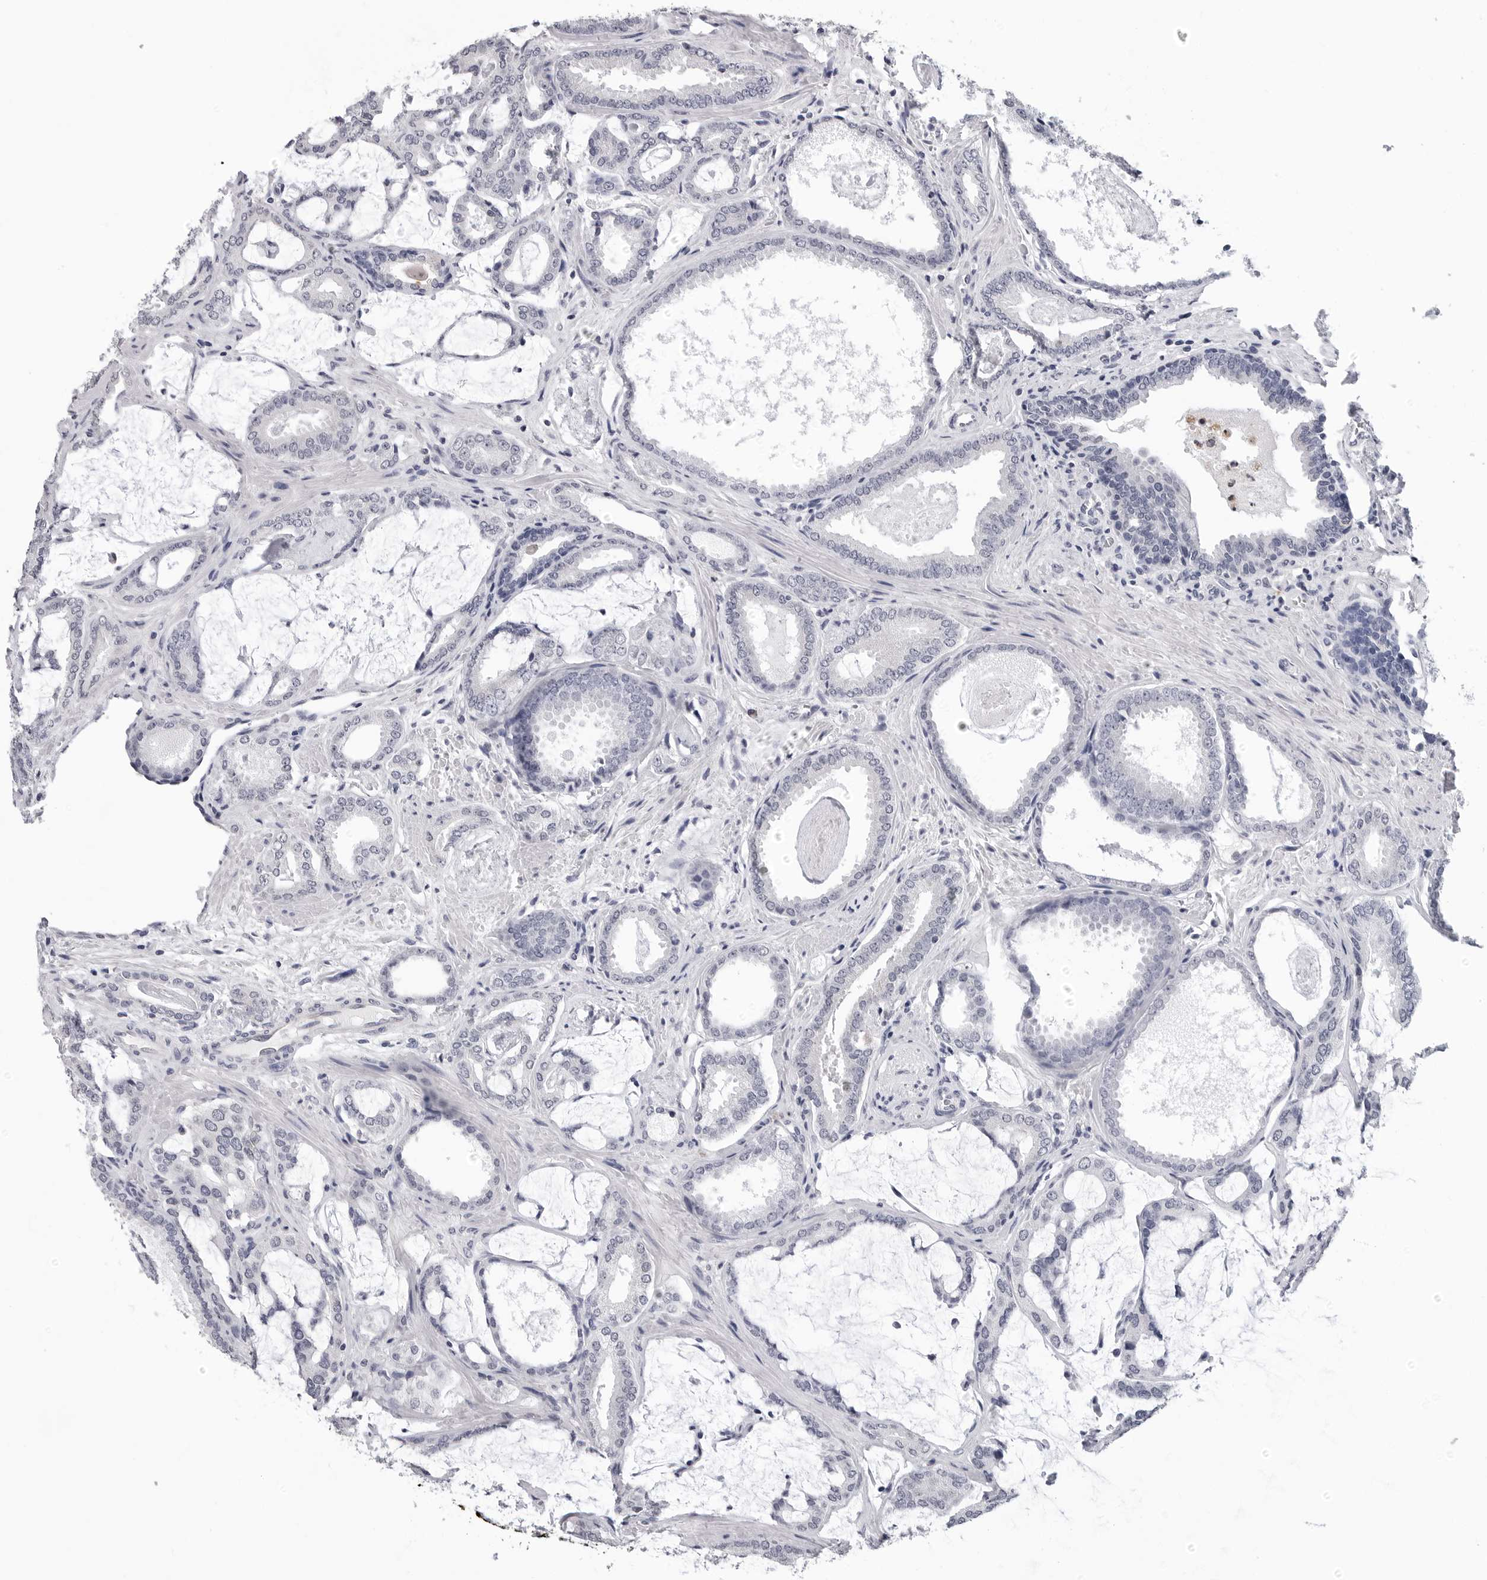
{"staining": {"intensity": "negative", "quantity": "none", "location": "none"}, "tissue": "prostate cancer", "cell_type": "Tumor cells", "image_type": "cancer", "snomed": [{"axis": "morphology", "description": "Adenocarcinoma, Low grade"}, {"axis": "topography", "description": "Prostate"}], "caption": "An image of prostate cancer stained for a protein demonstrates no brown staining in tumor cells.", "gene": "TRMT13", "patient": {"sex": "male", "age": 71}}